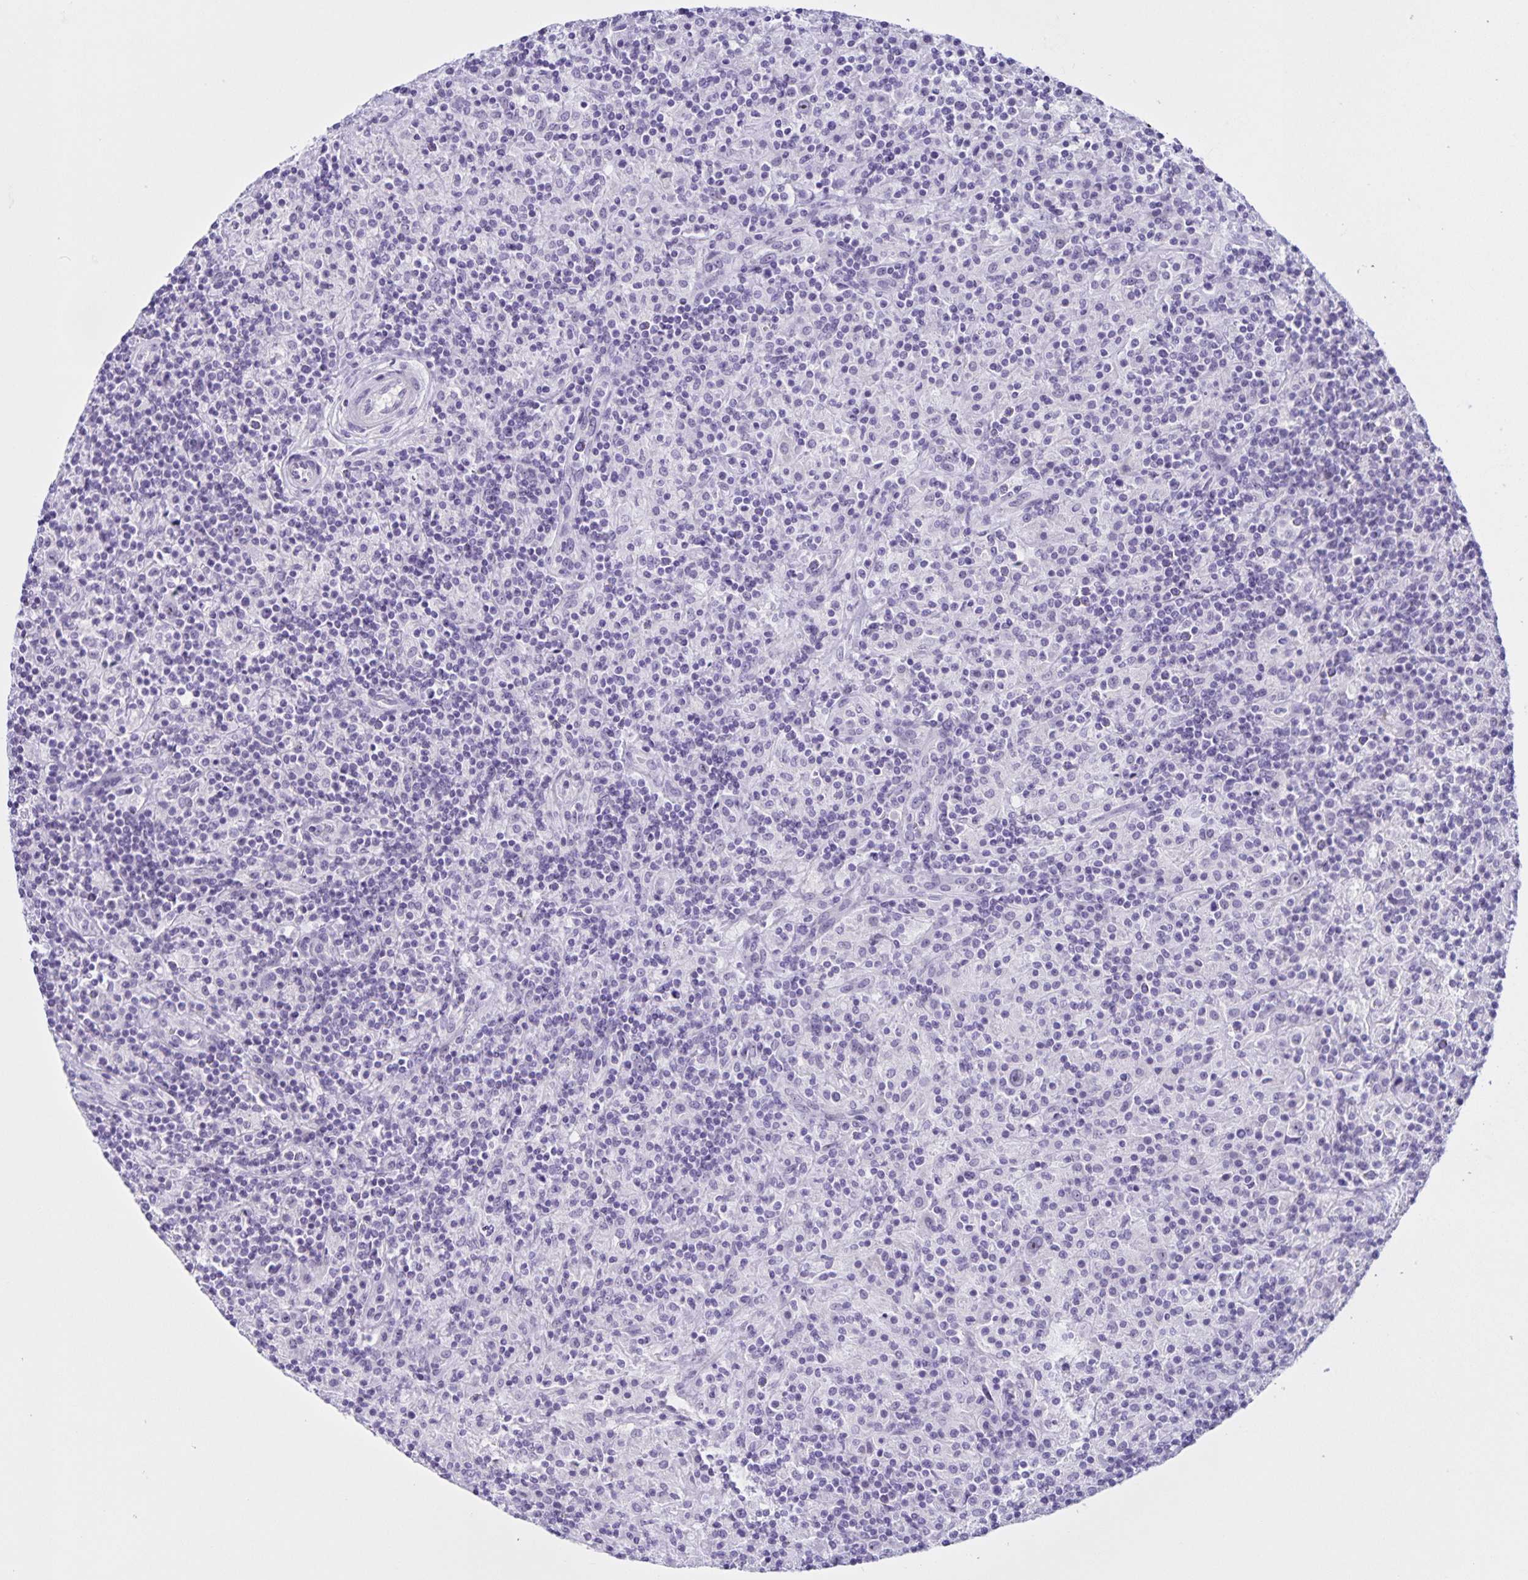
{"staining": {"intensity": "negative", "quantity": "none", "location": "none"}, "tissue": "lymphoma", "cell_type": "Tumor cells", "image_type": "cancer", "snomed": [{"axis": "morphology", "description": "Hodgkin's disease, NOS"}, {"axis": "topography", "description": "Lymph node"}], "caption": "Image shows no protein positivity in tumor cells of Hodgkin's disease tissue.", "gene": "FAM170A", "patient": {"sex": "male", "age": 70}}